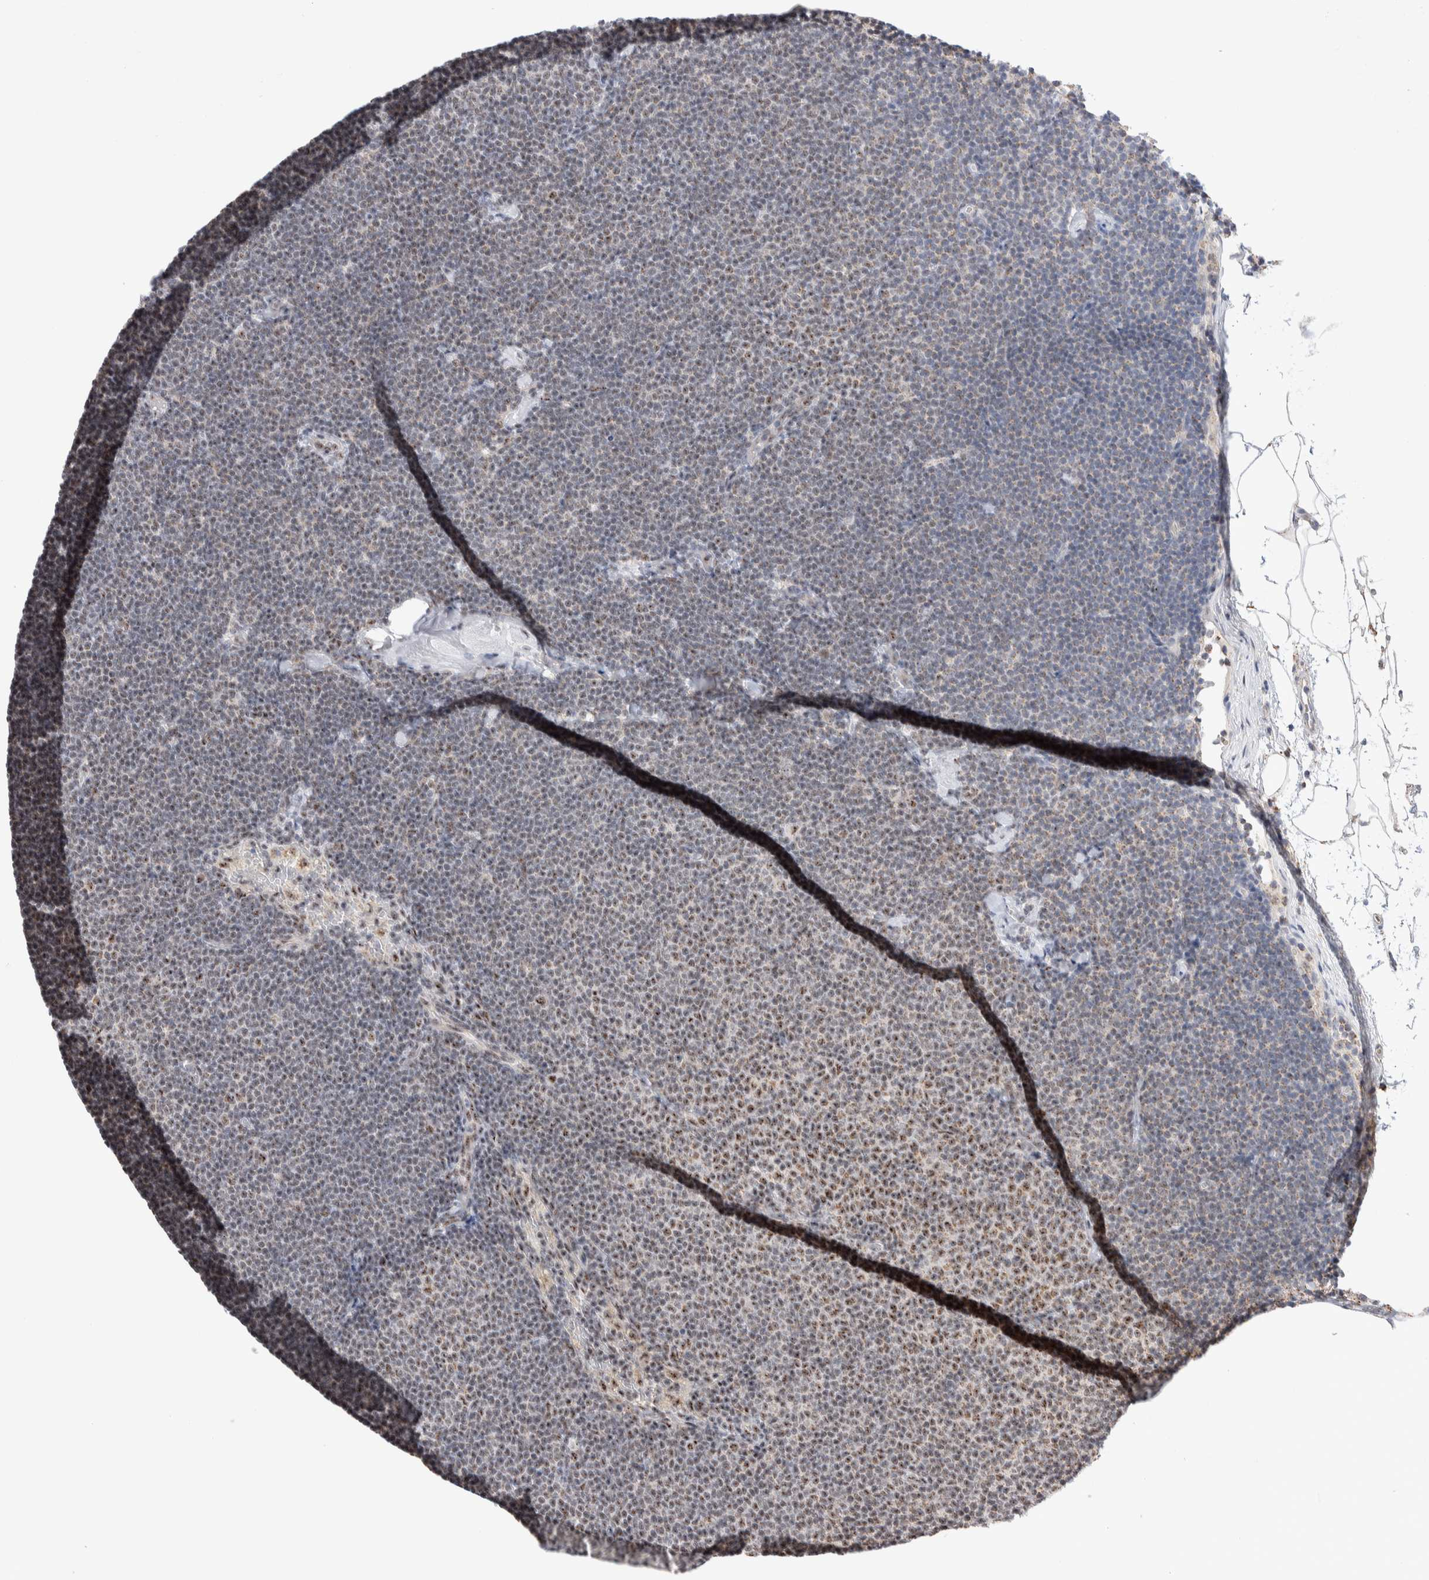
{"staining": {"intensity": "weak", "quantity": "25%-75%", "location": "nuclear"}, "tissue": "lymphoma", "cell_type": "Tumor cells", "image_type": "cancer", "snomed": [{"axis": "morphology", "description": "Malignant lymphoma, non-Hodgkin's type, Low grade"}, {"axis": "topography", "description": "Lymph node"}], "caption": "Weak nuclear staining for a protein is seen in approximately 25%-75% of tumor cells of low-grade malignant lymphoma, non-Hodgkin's type using immunohistochemistry (IHC).", "gene": "ZNF695", "patient": {"sex": "female", "age": 53}}